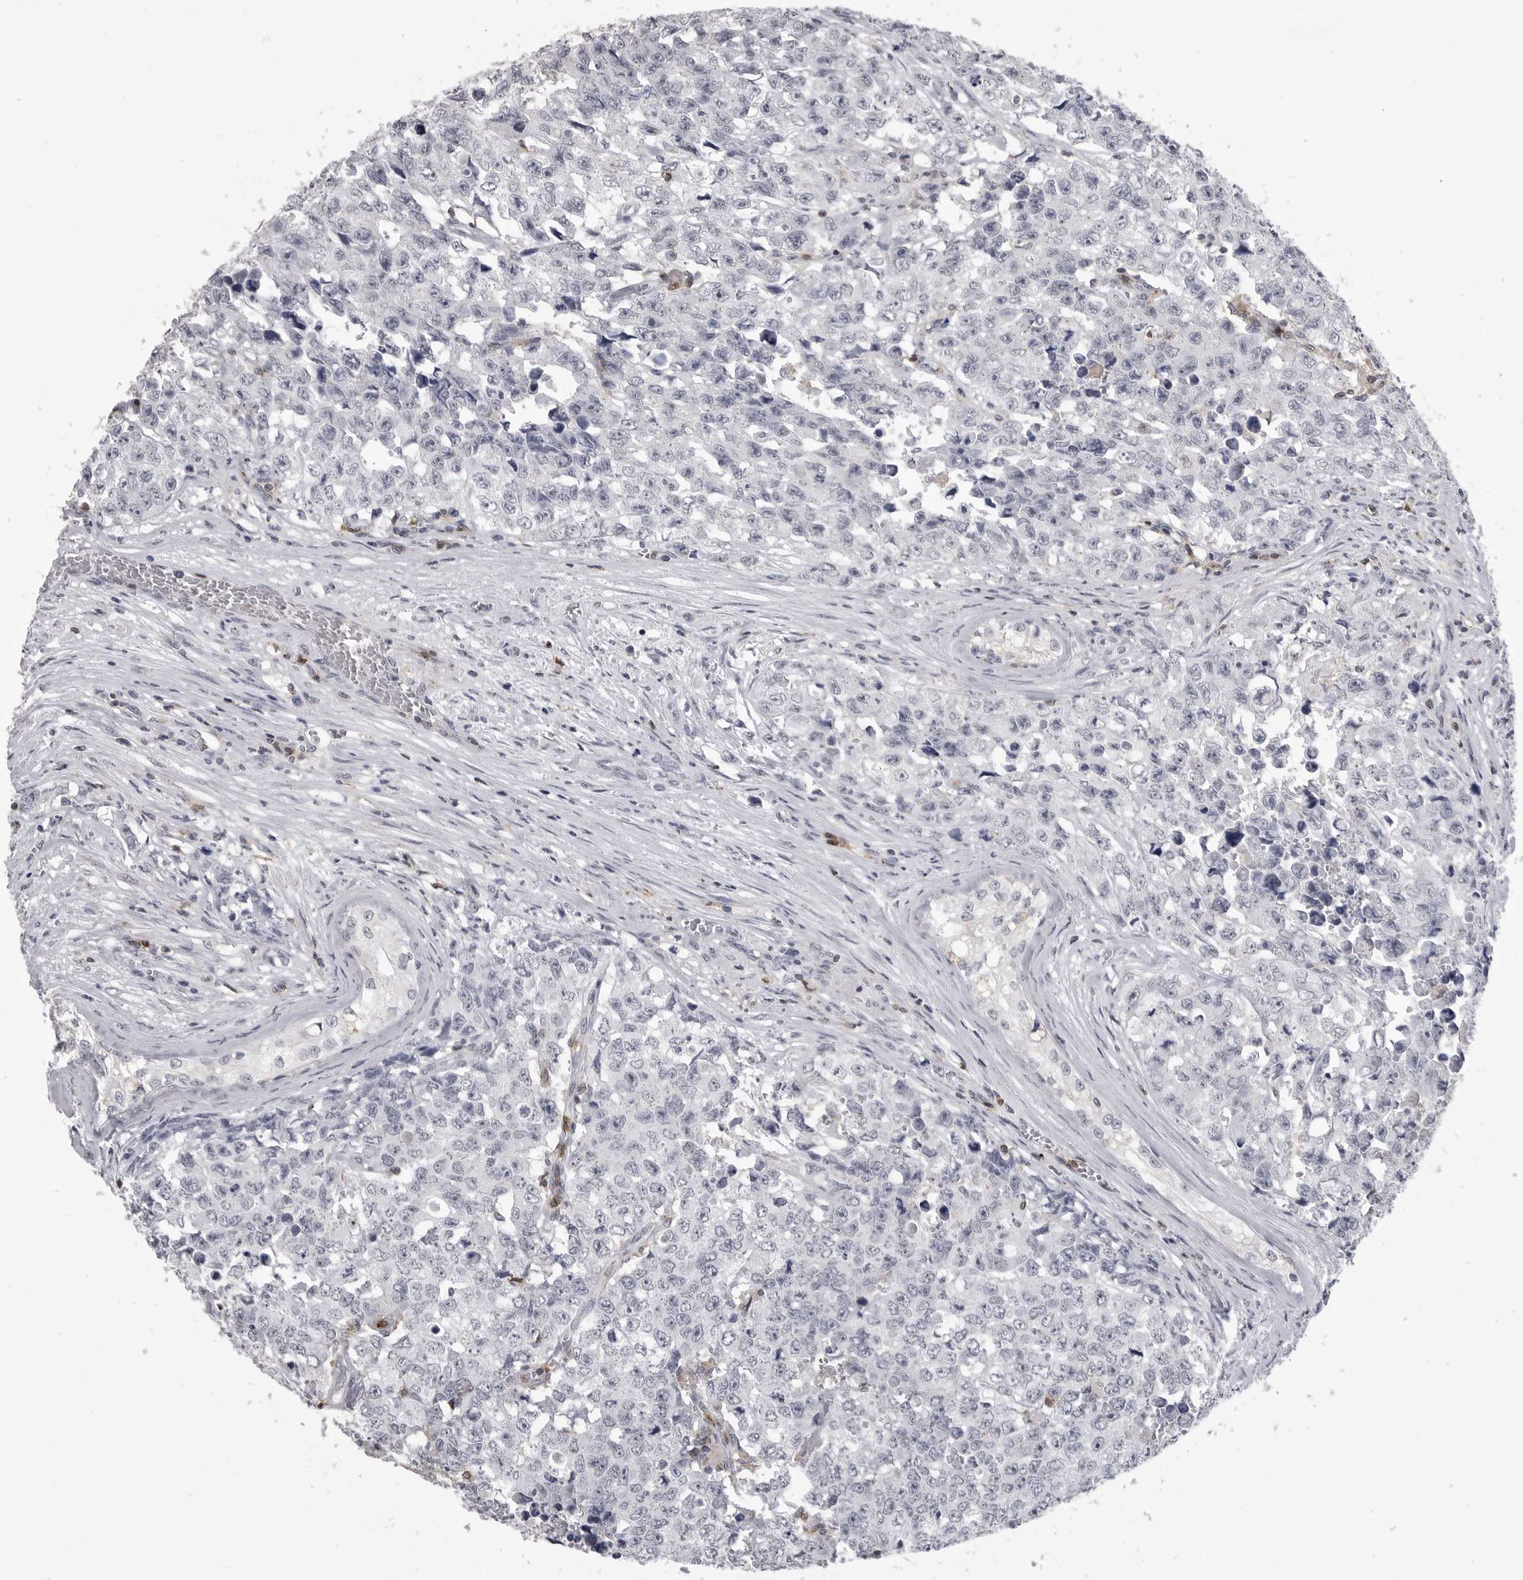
{"staining": {"intensity": "negative", "quantity": "none", "location": "none"}, "tissue": "testis cancer", "cell_type": "Tumor cells", "image_type": "cancer", "snomed": [{"axis": "morphology", "description": "Carcinoma, Embryonal, NOS"}, {"axis": "topography", "description": "Testis"}], "caption": "Immunohistochemical staining of testis cancer demonstrates no significant positivity in tumor cells.", "gene": "ITGAL", "patient": {"sex": "male", "age": 28}}